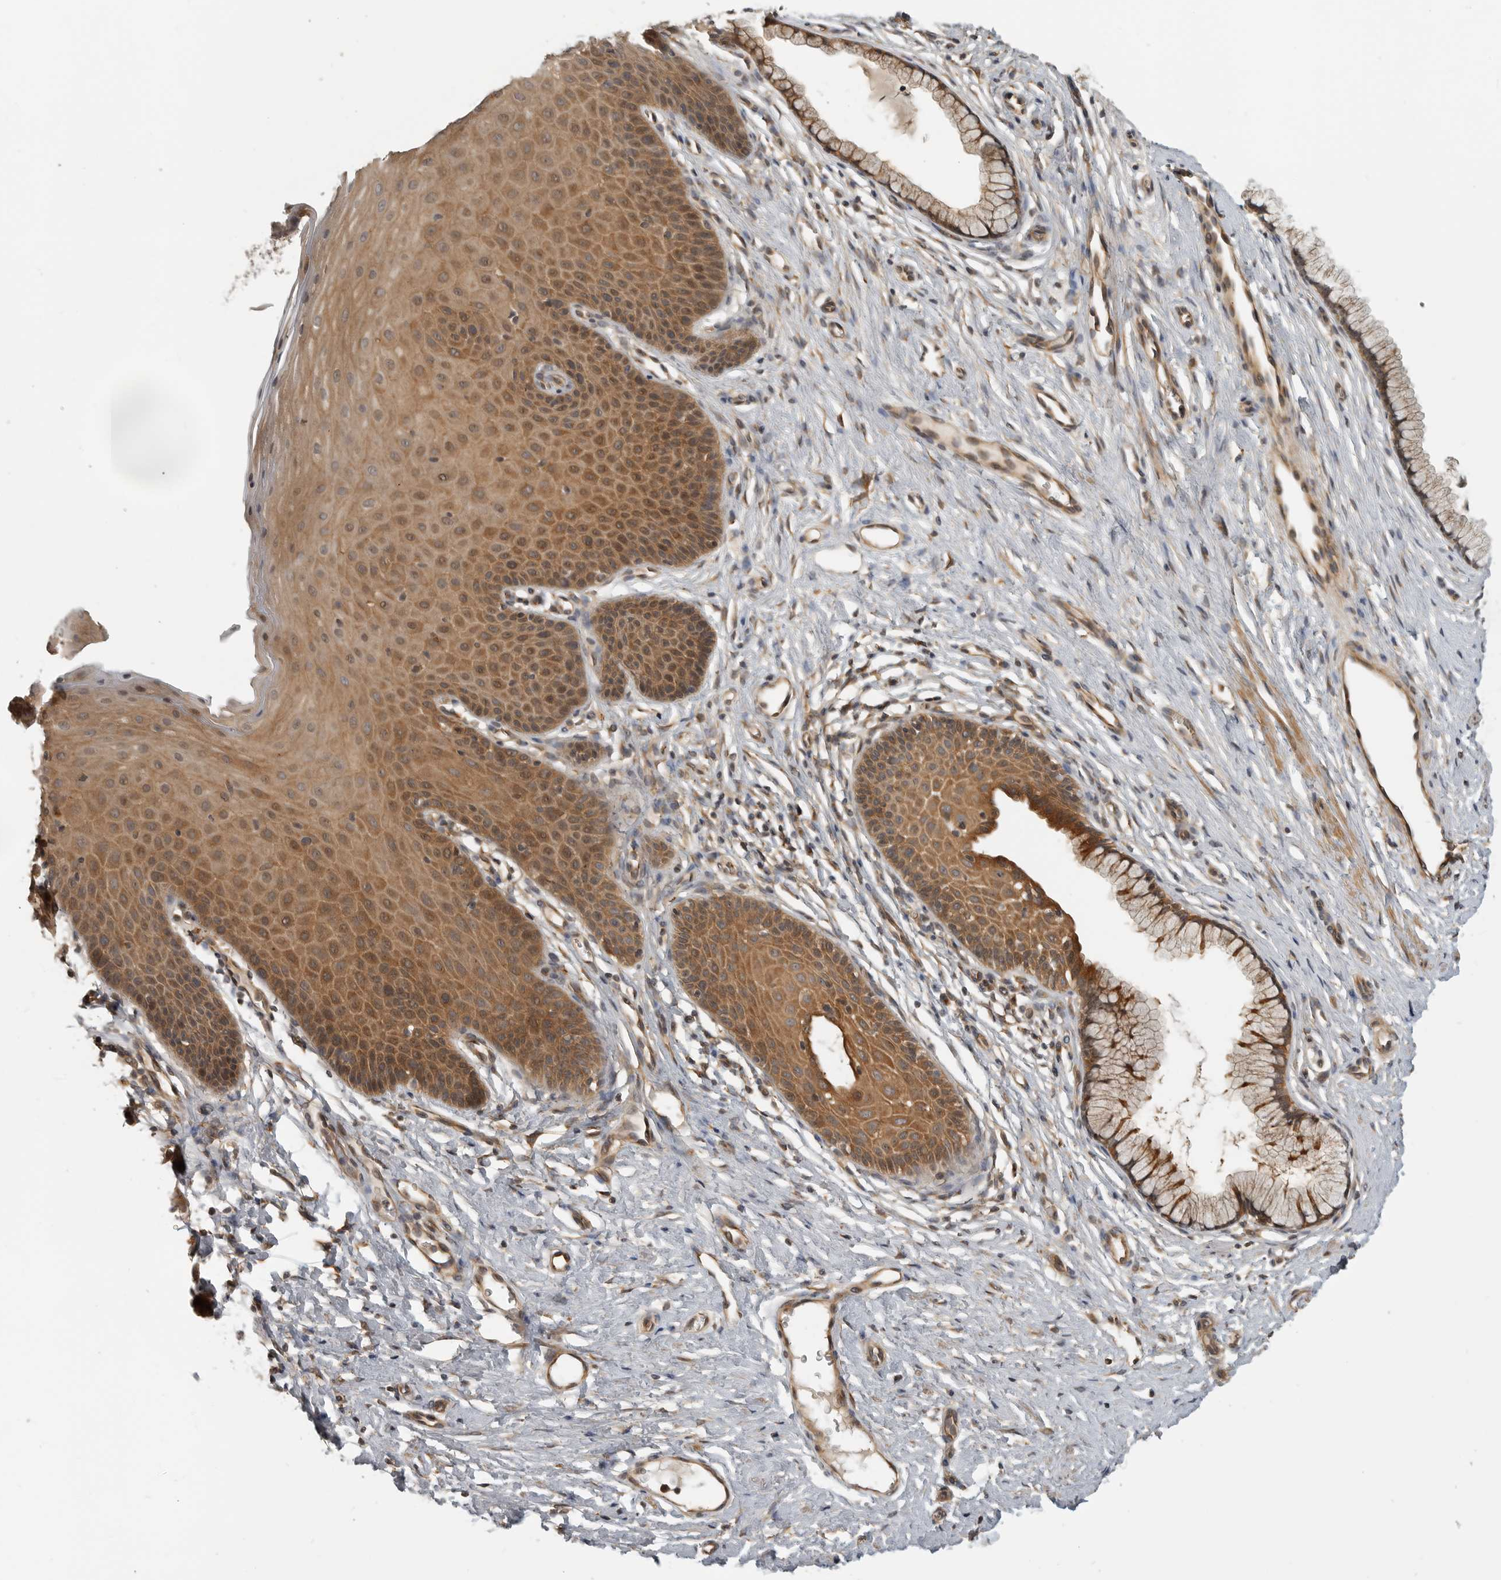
{"staining": {"intensity": "moderate", "quantity": ">75%", "location": "cytoplasmic/membranous"}, "tissue": "cervix", "cell_type": "Glandular cells", "image_type": "normal", "snomed": [{"axis": "morphology", "description": "Normal tissue, NOS"}, {"axis": "topography", "description": "Cervix"}], "caption": "Immunohistochemistry (IHC) of normal human cervix exhibits medium levels of moderate cytoplasmic/membranous staining in about >75% of glandular cells.", "gene": "CUEDC1", "patient": {"sex": "female", "age": 36}}